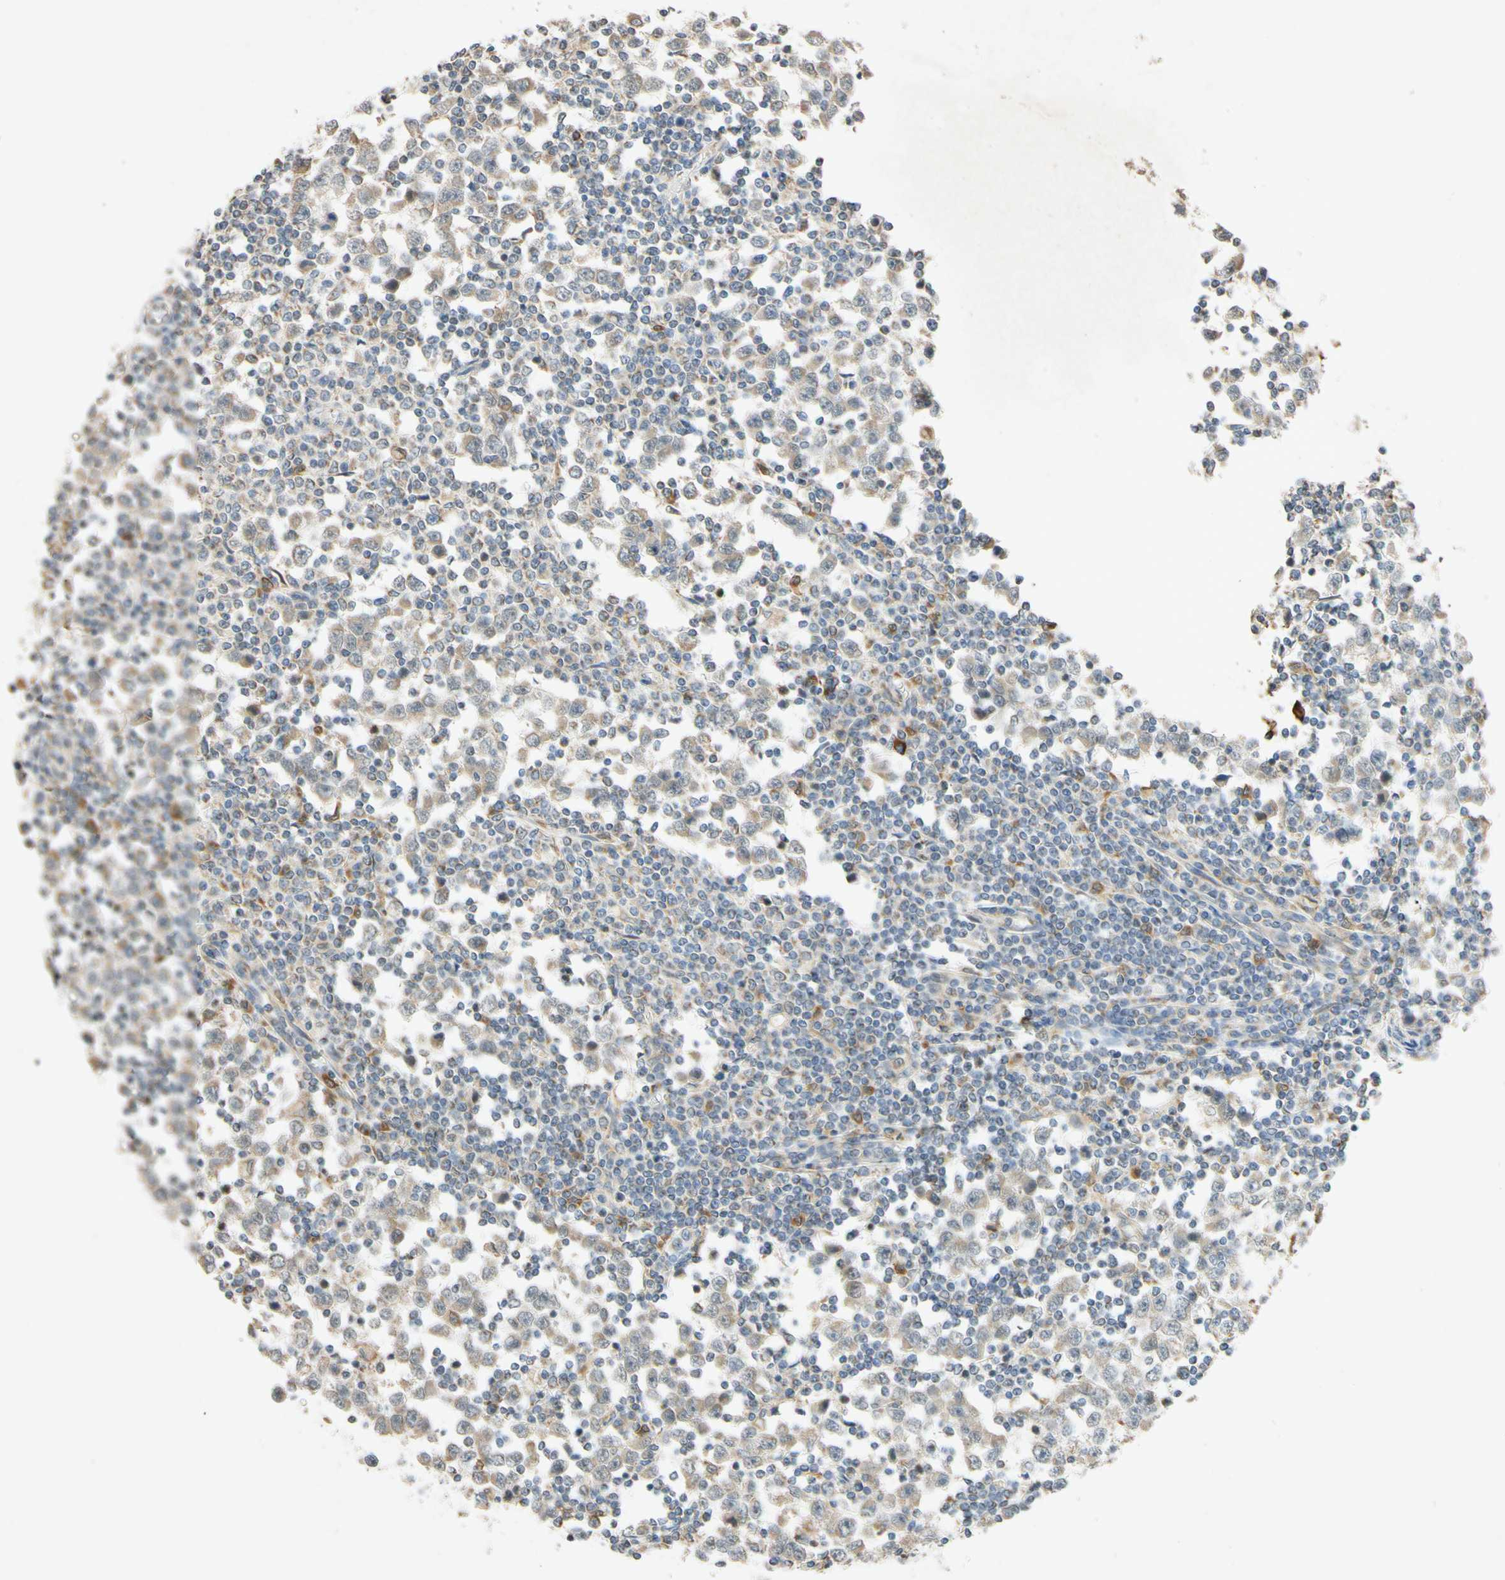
{"staining": {"intensity": "weak", "quantity": ">75%", "location": "cytoplasmic/membranous"}, "tissue": "testis cancer", "cell_type": "Tumor cells", "image_type": "cancer", "snomed": [{"axis": "morphology", "description": "Seminoma, NOS"}, {"axis": "topography", "description": "Testis"}], "caption": "Weak cytoplasmic/membranous staining is appreciated in about >75% of tumor cells in testis cancer.", "gene": "GATA1", "patient": {"sex": "male", "age": 65}}